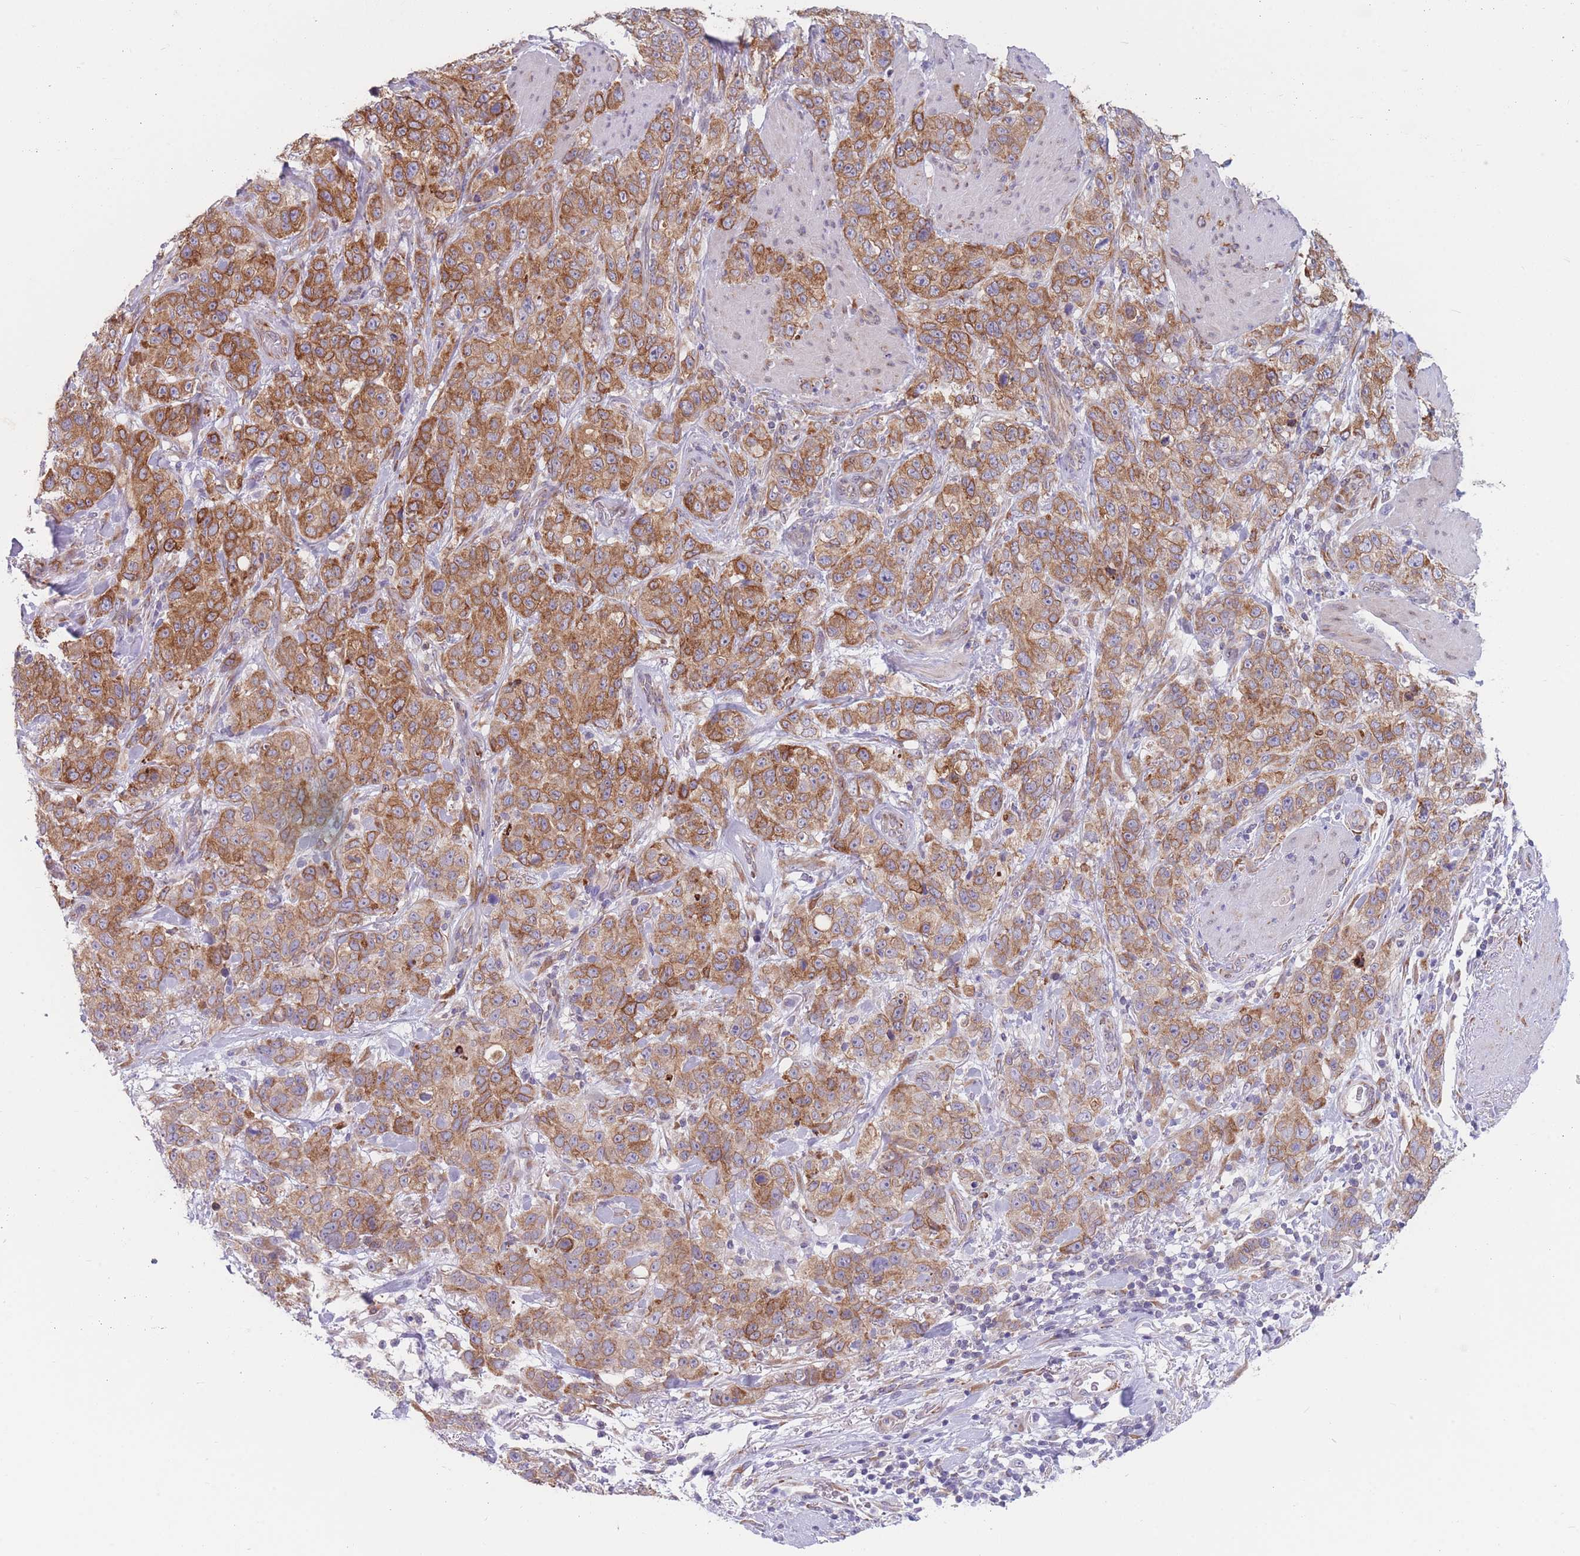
{"staining": {"intensity": "moderate", "quantity": ">75%", "location": "cytoplasmic/membranous"}, "tissue": "stomach cancer", "cell_type": "Tumor cells", "image_type": "cancer", "snomed": [{"axis": "morphology", "description": "Adenocarcinoma, NOS"}, {"axis": "topography", "description": "Stomach"}], "caption": "A high-resolution photomicrograph shows immunohistochemistry (IHC) staining of adenocarcinoma (stomach), which shows moderate cytoplasmic/membranous staining in about >75% of tumor cells.", "gene": "AK9", "patient": {"sex": "male", "age": 48}}